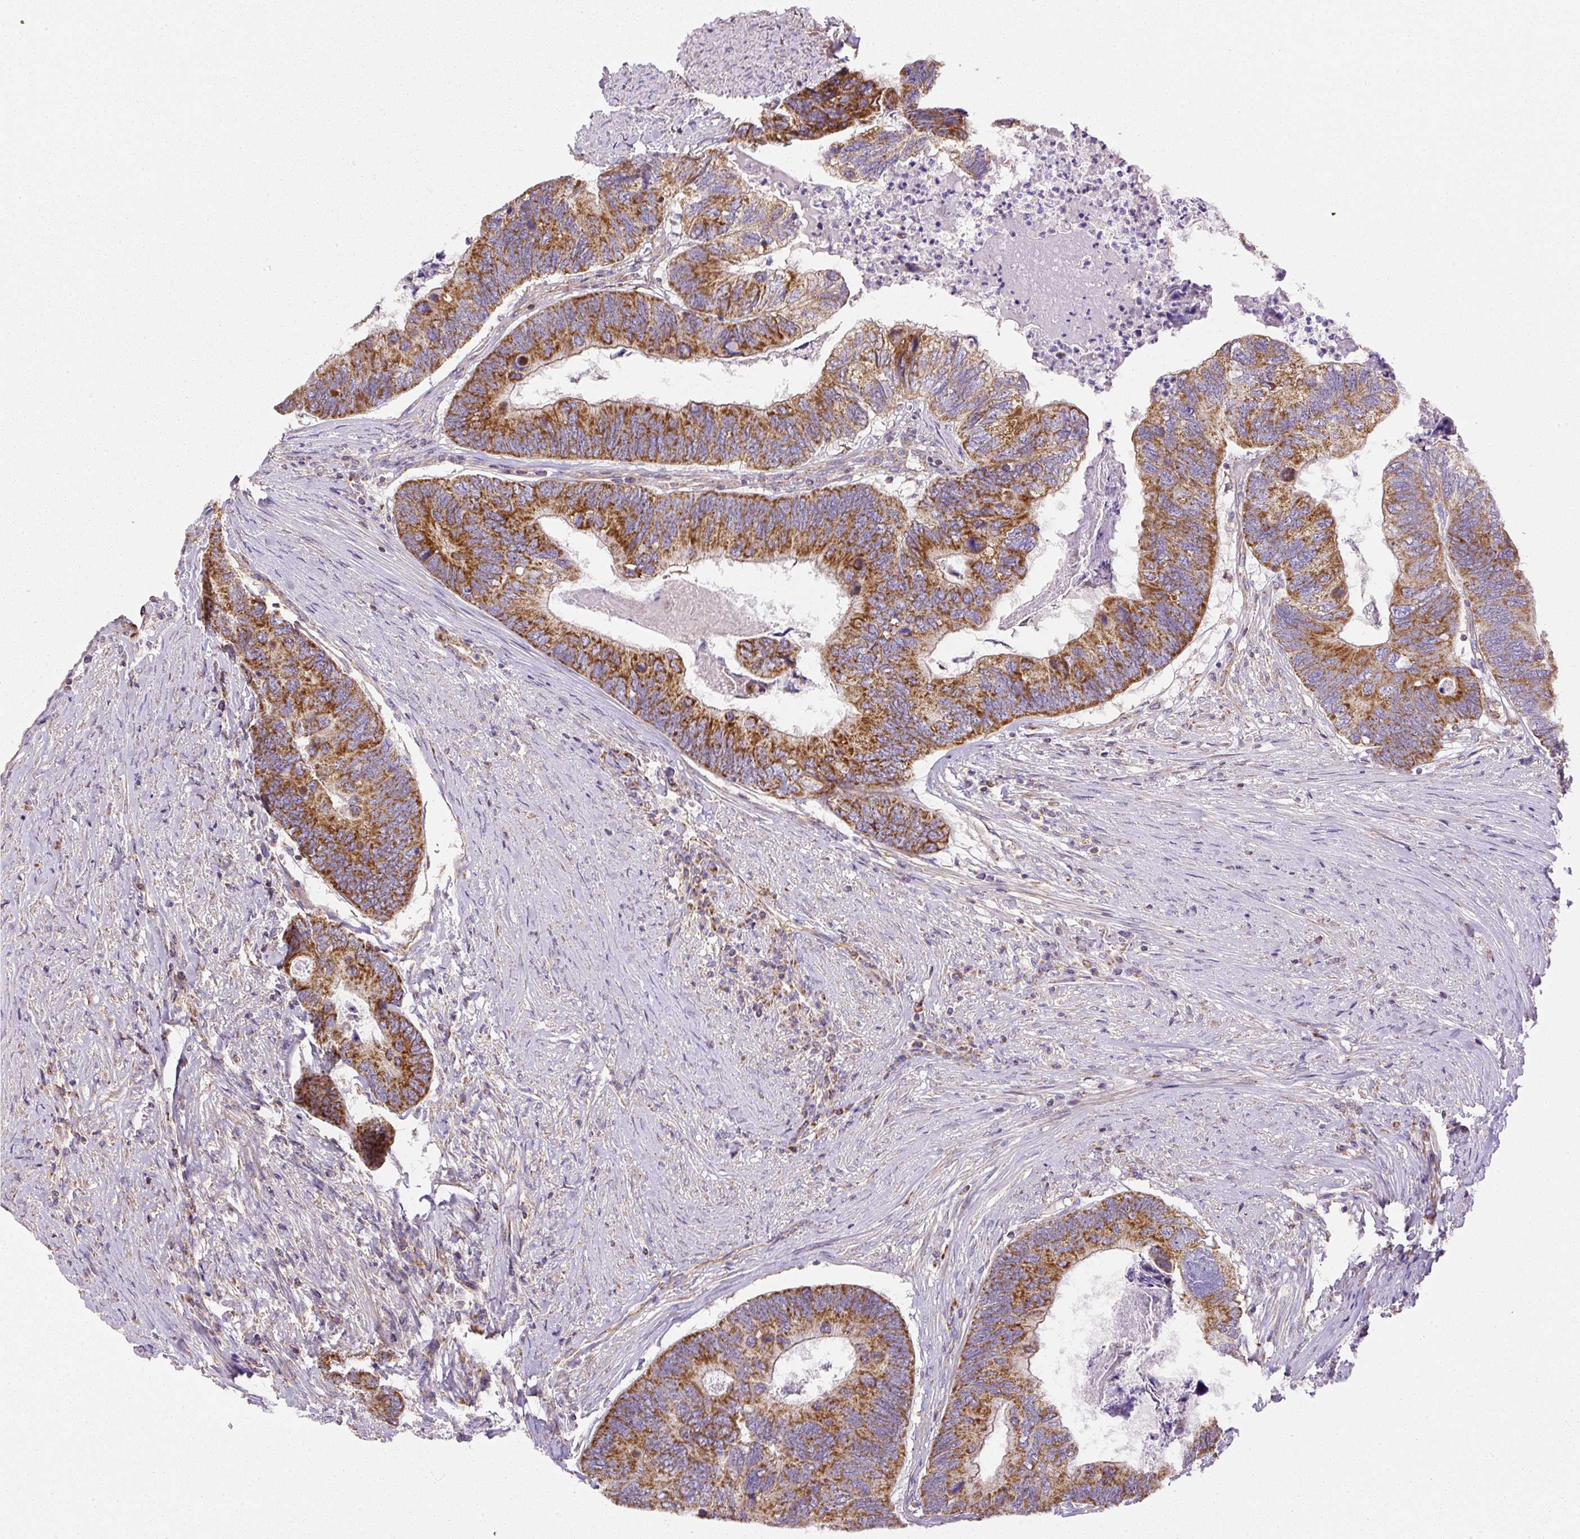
{"staining": {"intensity": "strong", "quantity": ">75%", "location": "cytoplasmic/membranous"}, "tissue": "colorectal cancer", "cell_type": "Tumor cells", "image_type": "cancer", "snomed": [{"axis": "morphology", "description": "Adenocarcinoma, NOS"}, {"axis": "topography", "description": "Colon"}], "caption": "Immunohistochemistry of adenocarcinoma (colorectal) demonstrates high levels of strong cytoplasmic/membranous staining in about >75% of tumor cells.", "gene": "NDUFAF2", "patient": {"sex": "female", "age": 67}}